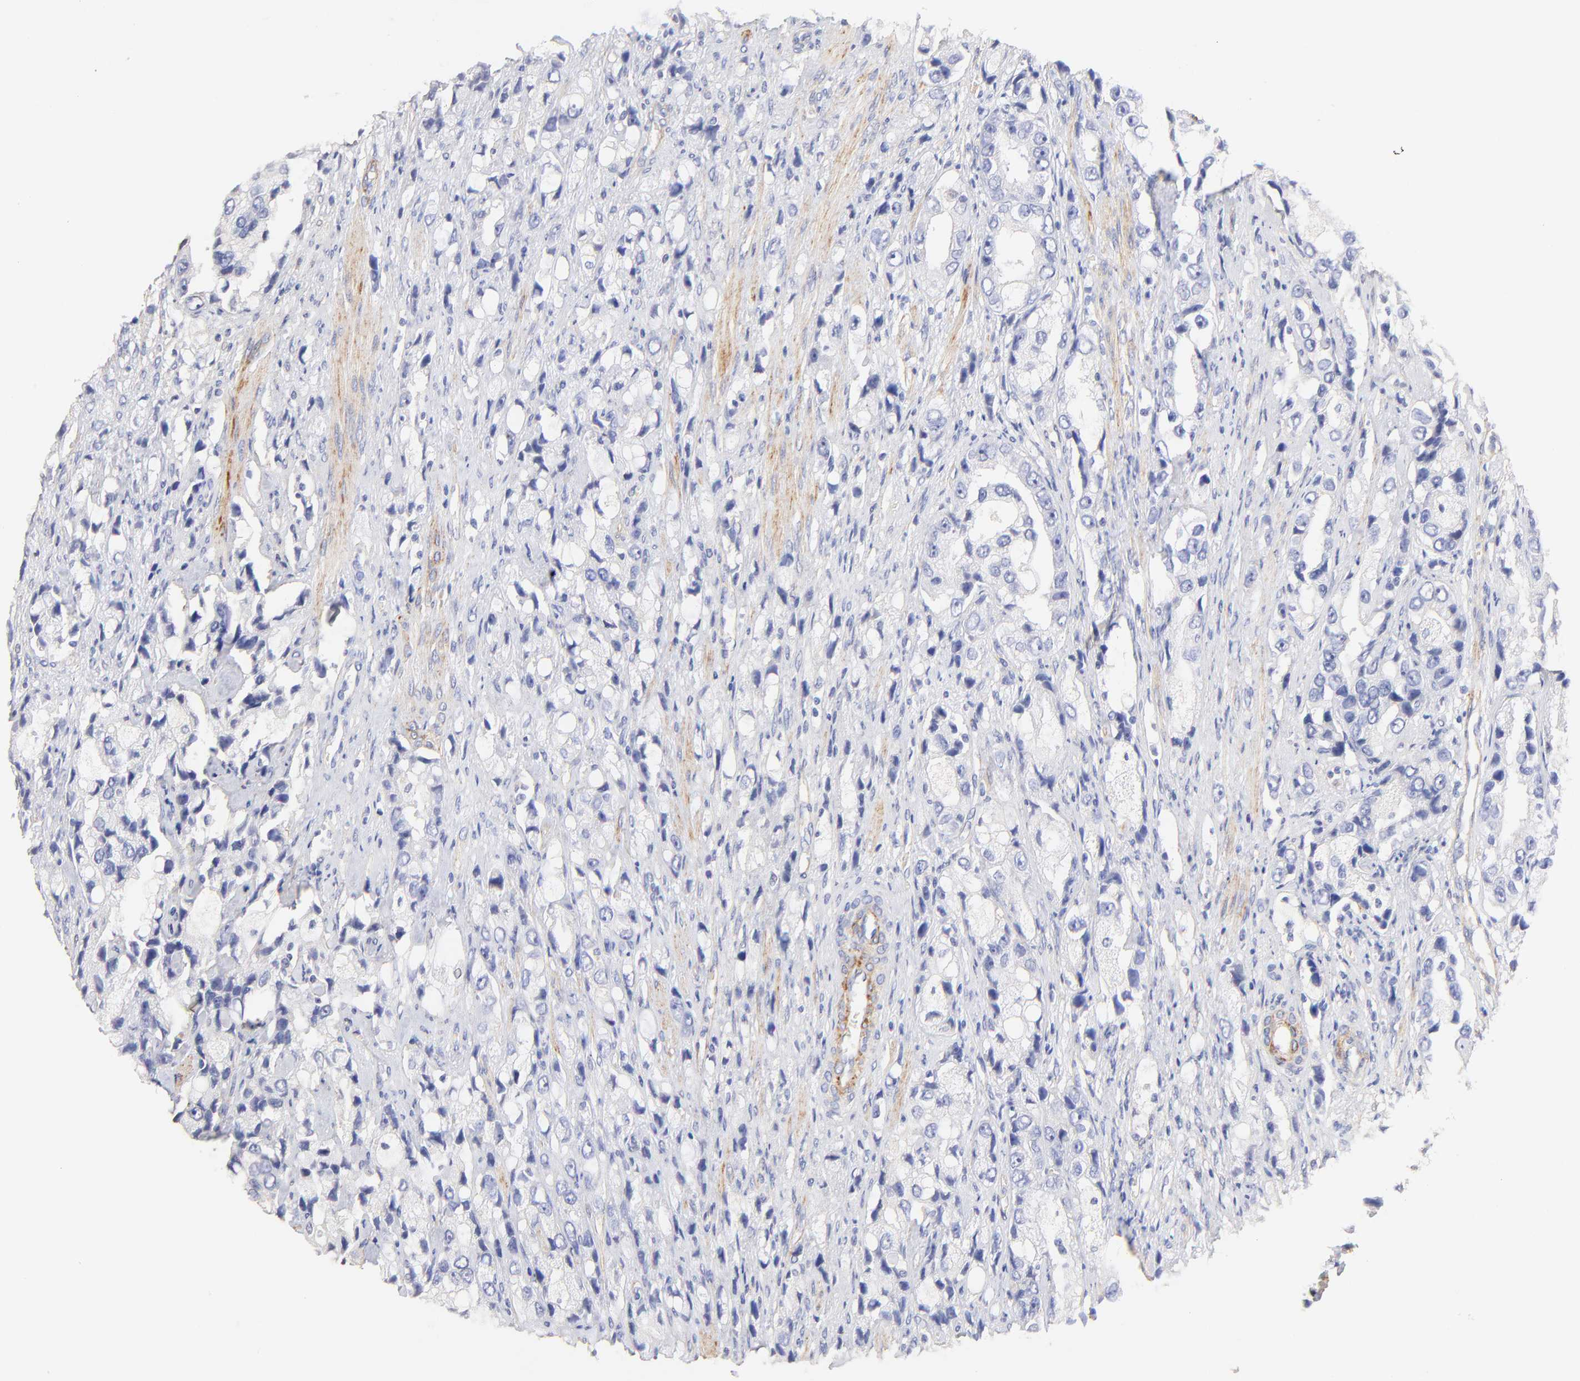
{"staining": {"intensity": "negative", "quantity": "none", "location": "none"}, "tissue": "prostate cancer", "cell_type": "Tumor cells", "image_type": "cancer", "snomed": [{"axis": "morphology", "description": "Adenocarcinoma, High grade"}, {"axis": "topography", "description": "Prostate"}], "caption": "This is an IHC photomicrograph of human prostate cancer. There is no staining in tumor cells.", "gene": "ACTRT1", "patient": {"sex": "male", "age": 63}}